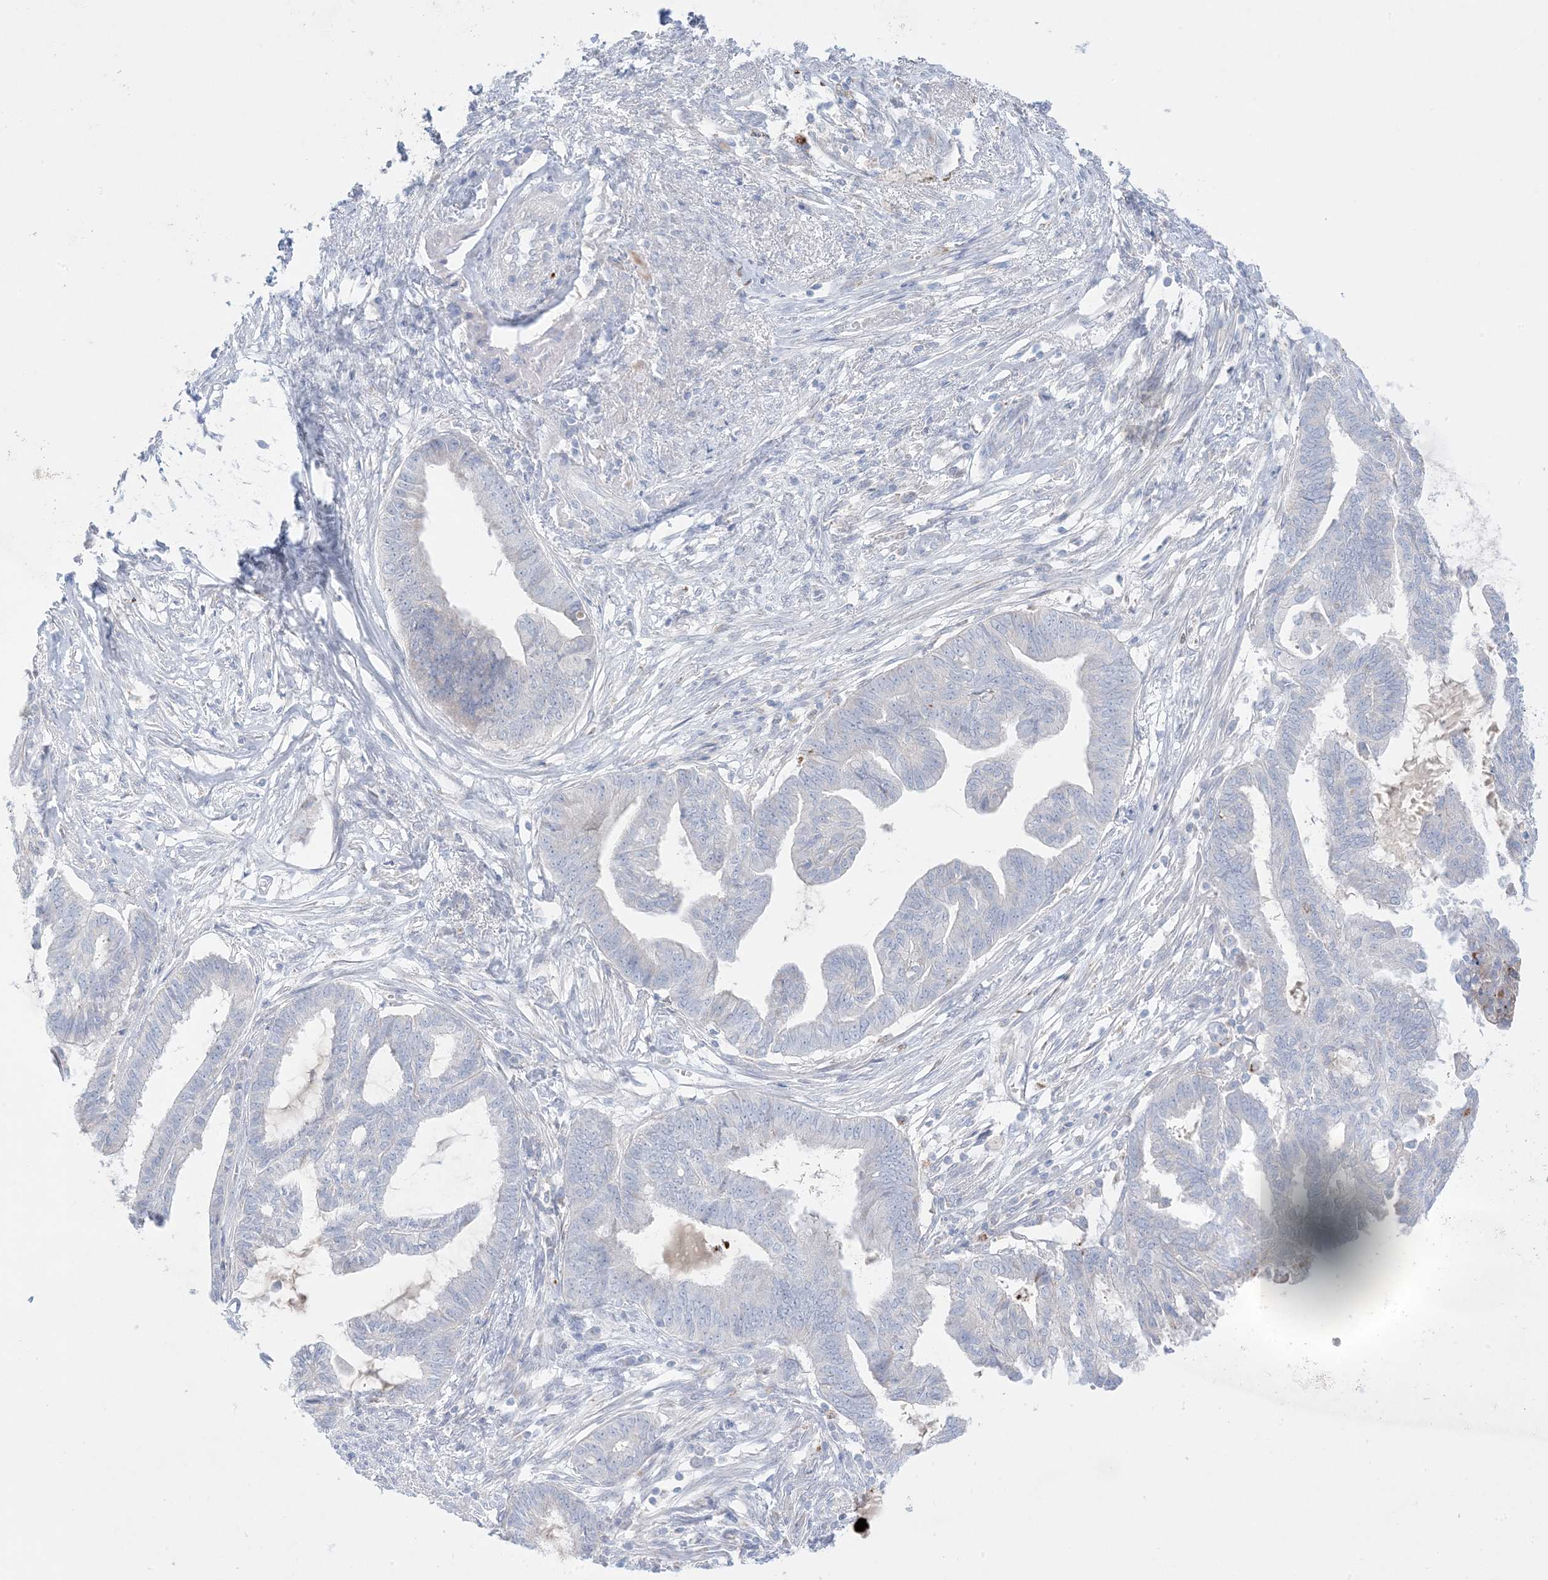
{"staining": {"intensity": "negative", "quantity": "none", "location": "none"}, "tissue": "endometrial cancer", "cell_type": "Tumor cells", "image_type": "cancer", "snomed": [{"axis": "morphology", "description": "Adenocarcinoma, NOS"}, {"axis": "topography", "description": "Endometrium"}], "caption": "Adenocarcinoma (endometrial) was stained to show a protein in brown. There is no significant staining in tumor cells.", "gene": "KCTD6", "patient": {"sex": "female", "age": 86}}